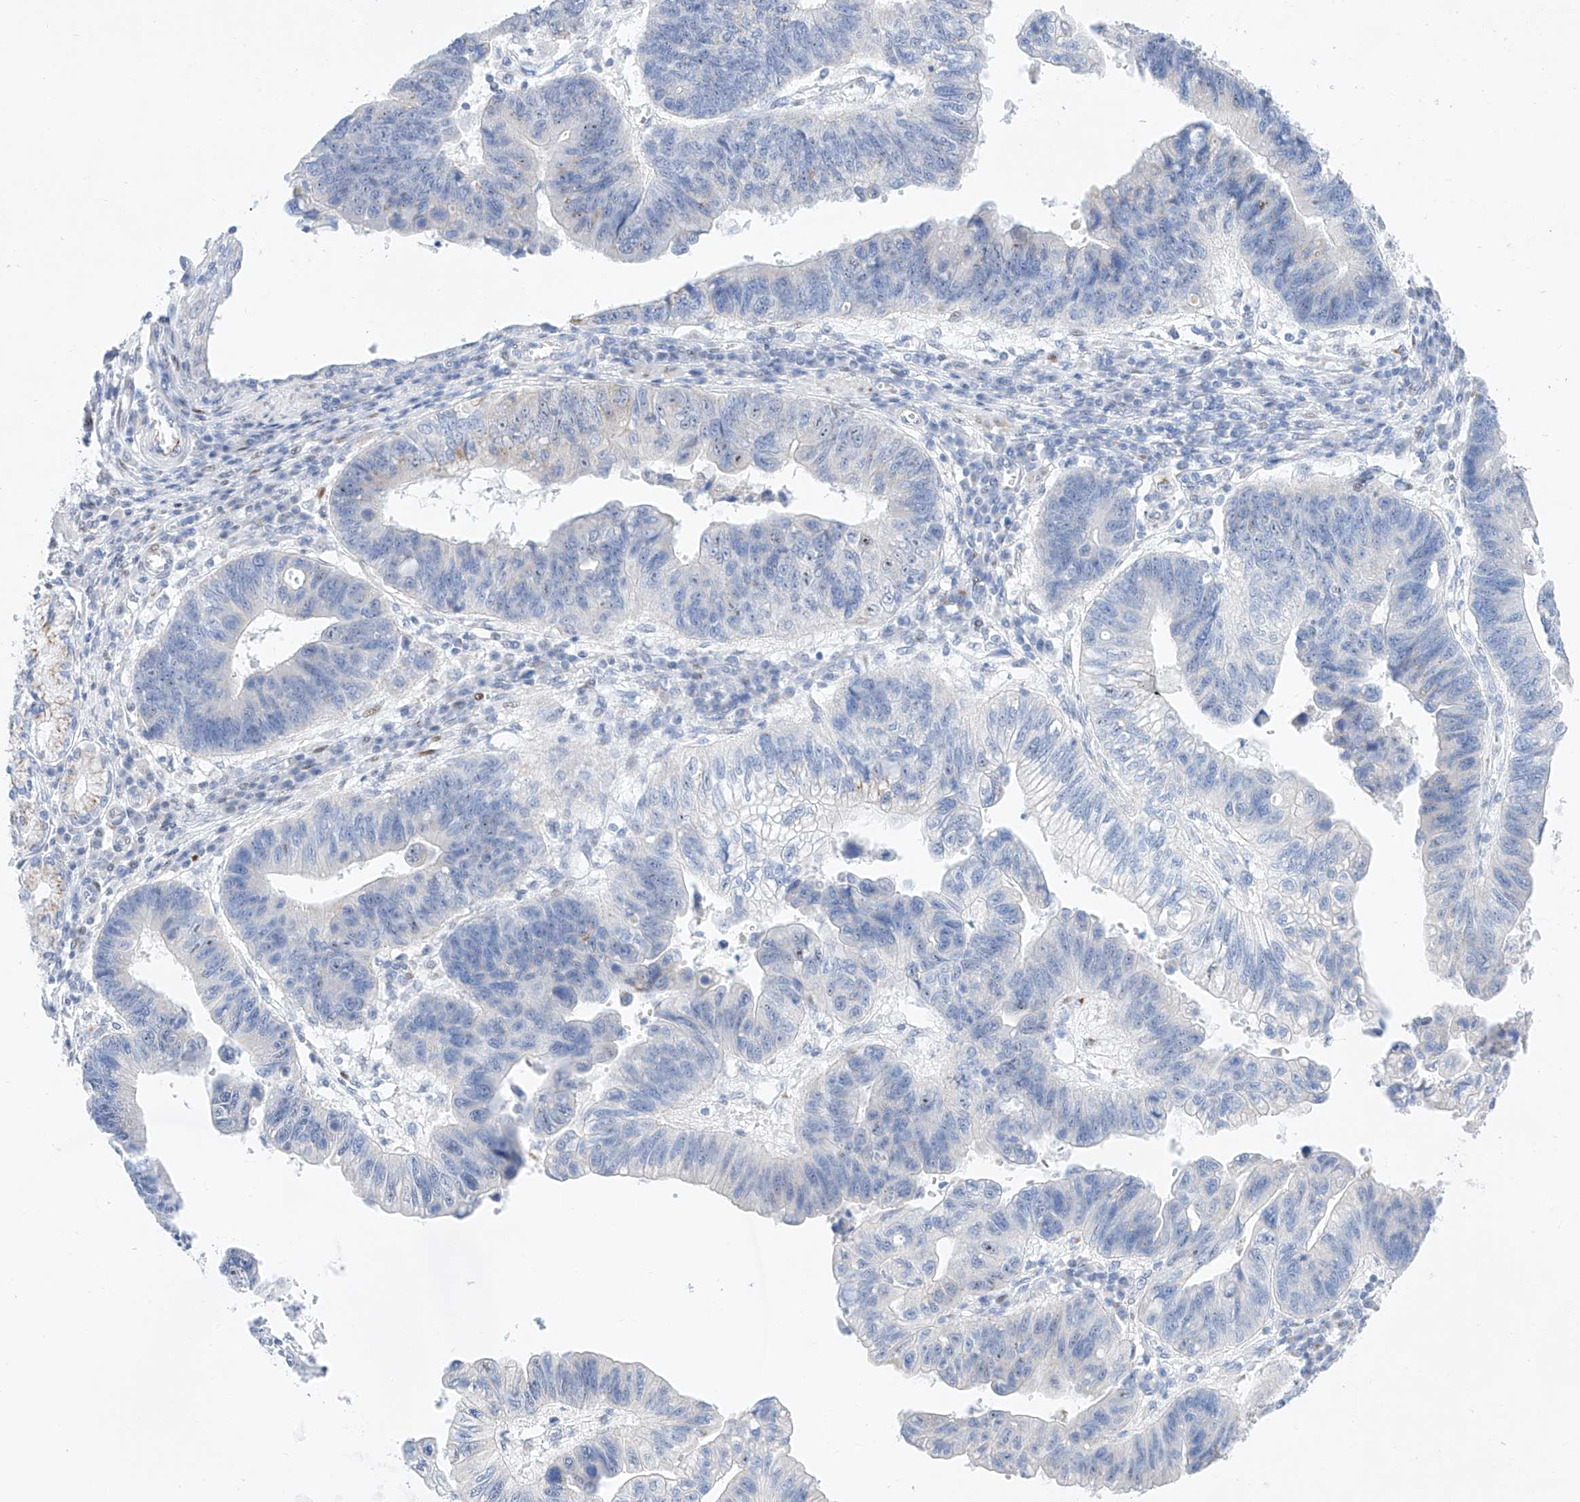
{"staining": {"intensity": "negative", "quantity": "none", "location": "none"}, "tissue": "stomach cancer", "cell_type": "Tumor cells", "image_type": "cancer", "snomed": [{"axis": "morphology", "description": "Adenocarcinoma, NOS"}, {"axis": "topography", "description": "Stomach"}], "caption": "Immunohistochemical staining of human stomach cancer displays no significant positivity in tumor cells.", "gene": "NT5C3B", "patient": {"sex": "male", "age": 59}}